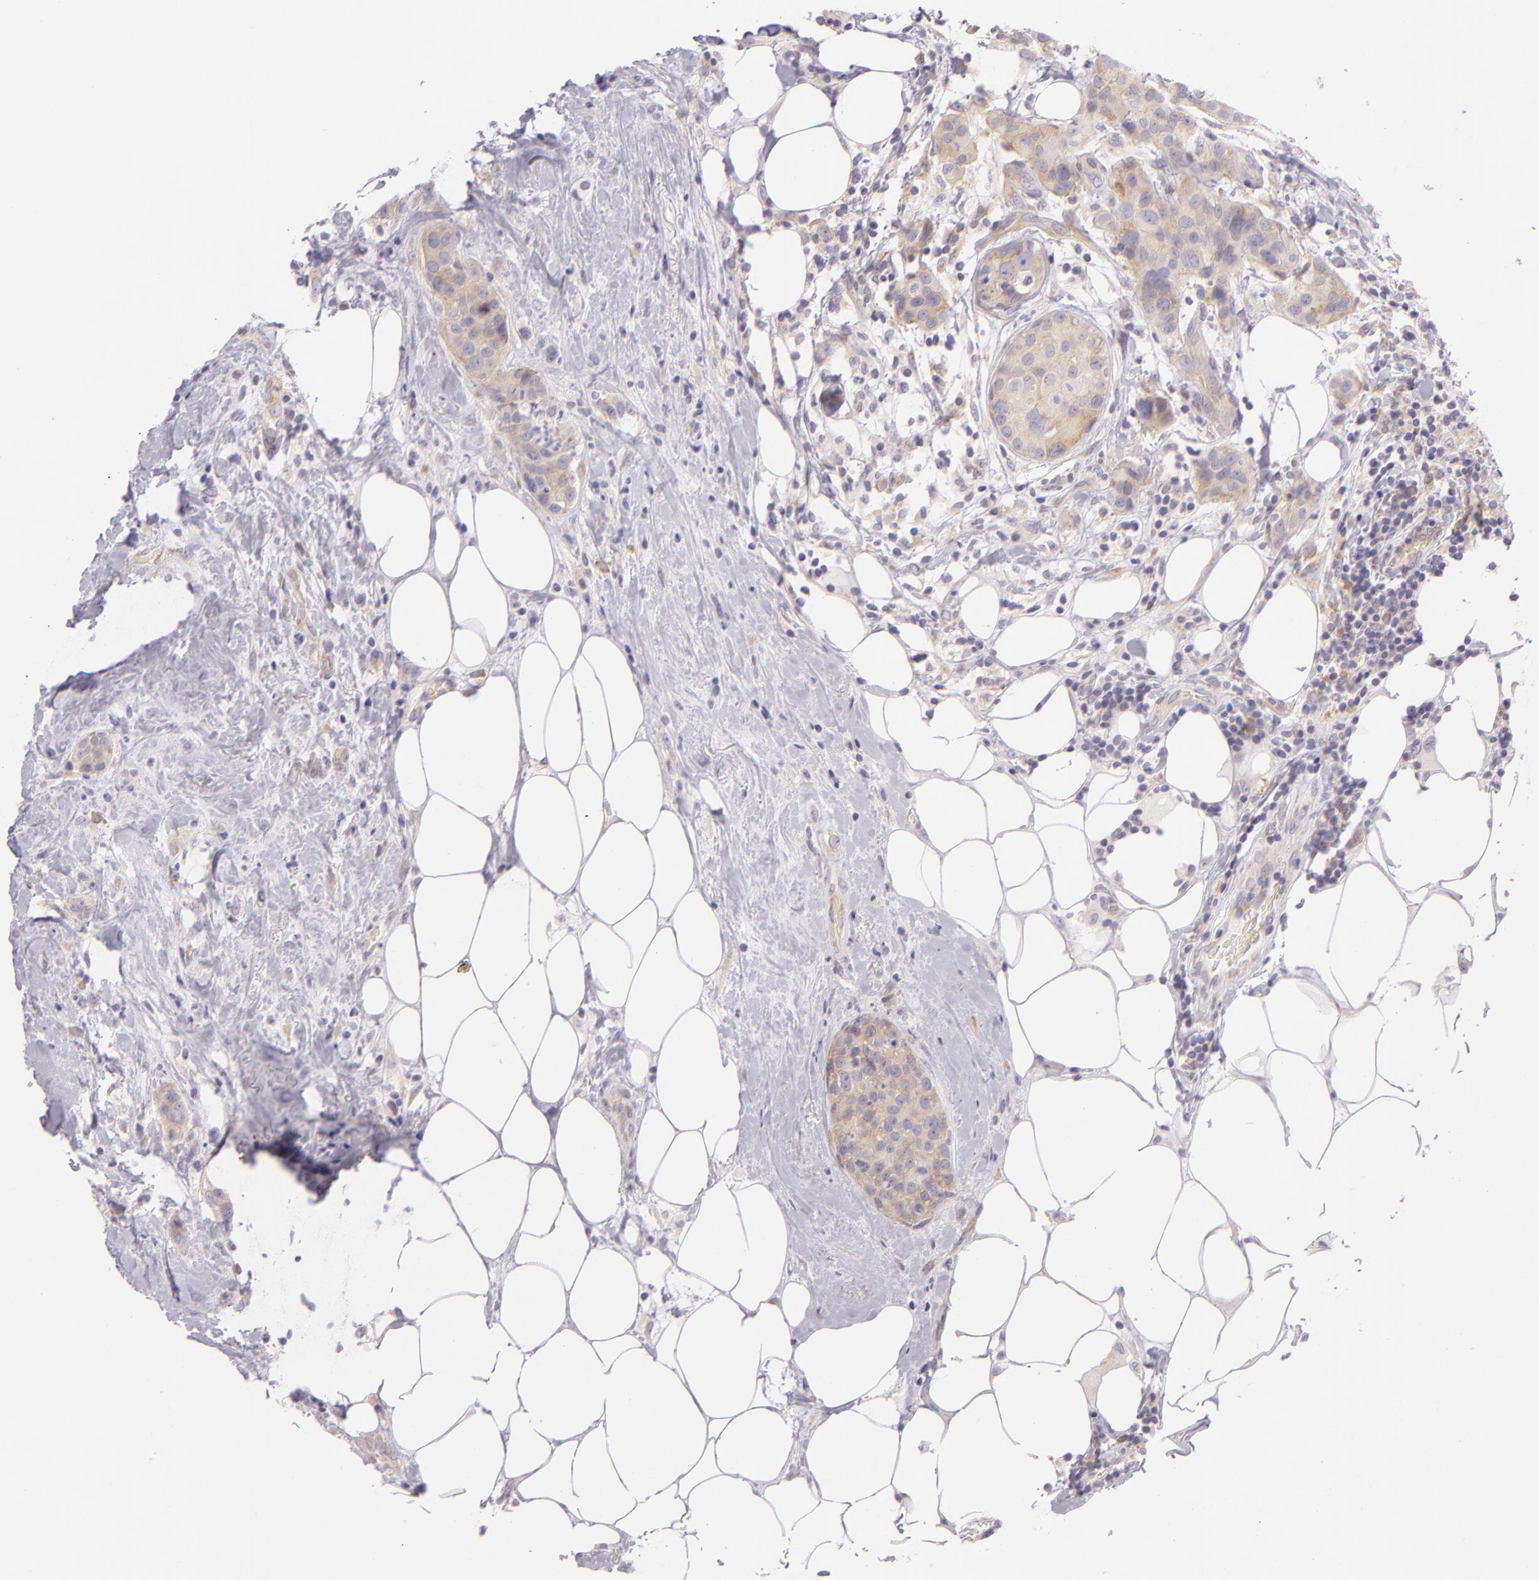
{"staining": {"intensity": "weak", "quantity": "25%-75%", "location": "cytoplasmic/membranous"}, "tissue": "breast cancer", "cell_type": "Tumor cells", "image_type": "cancer", "snomed": [{"axis": "morphology", "description": "Duct carcinoma"}, {"axis": "topography", "description": "Breast"}], "caption": "The immunohistochemical stain labels weak cytoplasmic/membranous positivity in tumor cells of breast cancer (intraductal carcinoma) tissue.", "gene": "ZC3H7B", "patient": {"sex": "female", "age": 45}}